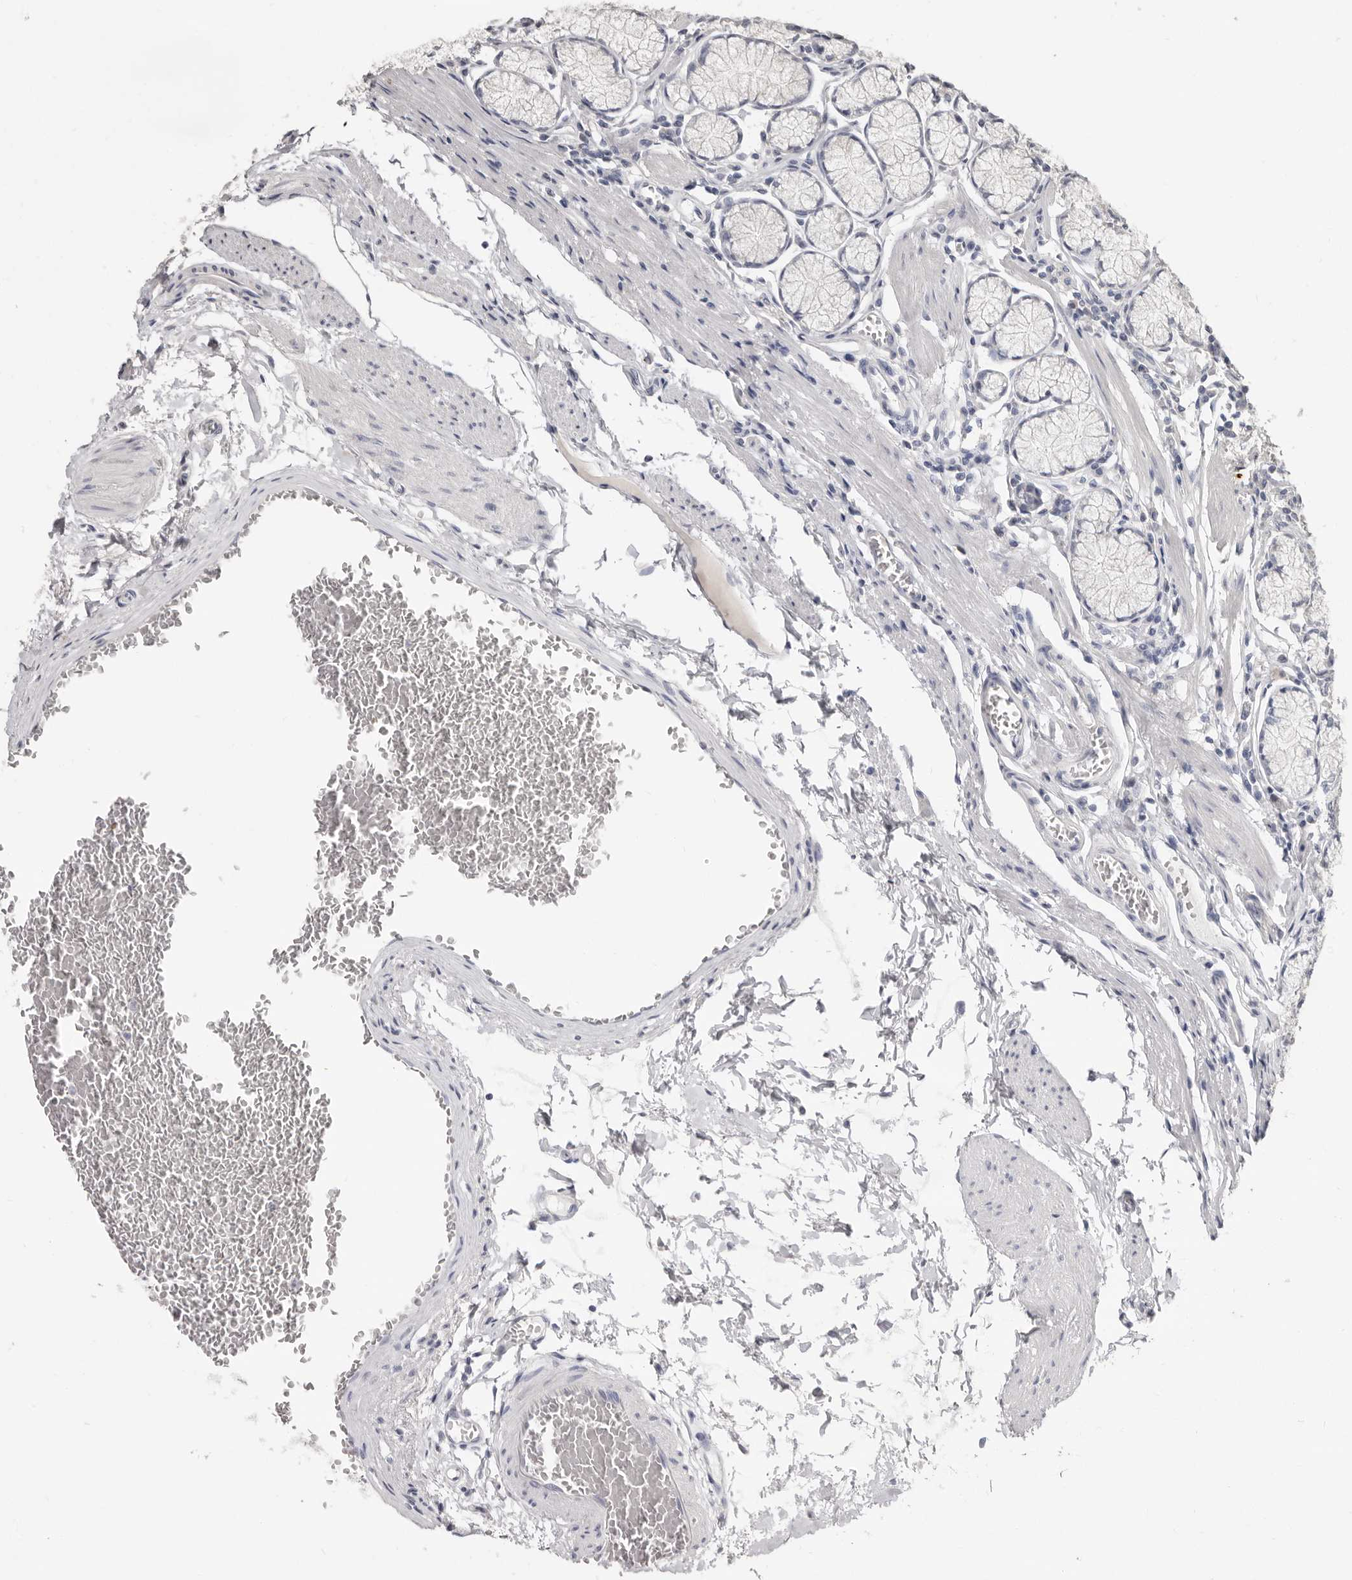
{"staining": {"intensity": "negative", "quantity": "none", "location": "none"}, "tissue": "stomach", "cell_type": "Glandular cells", "image_type": "normal", "snomed": [{"axis": "morphology", "description": "Normal tissue, NOS"}, {"axis": "topography", "description": "Stomach"}], "caption": "The image demonstrates no significant expression in glandular cells of stomach.", "gene": "LINGO2", "patient": {"sex": "male", "age": 55}}